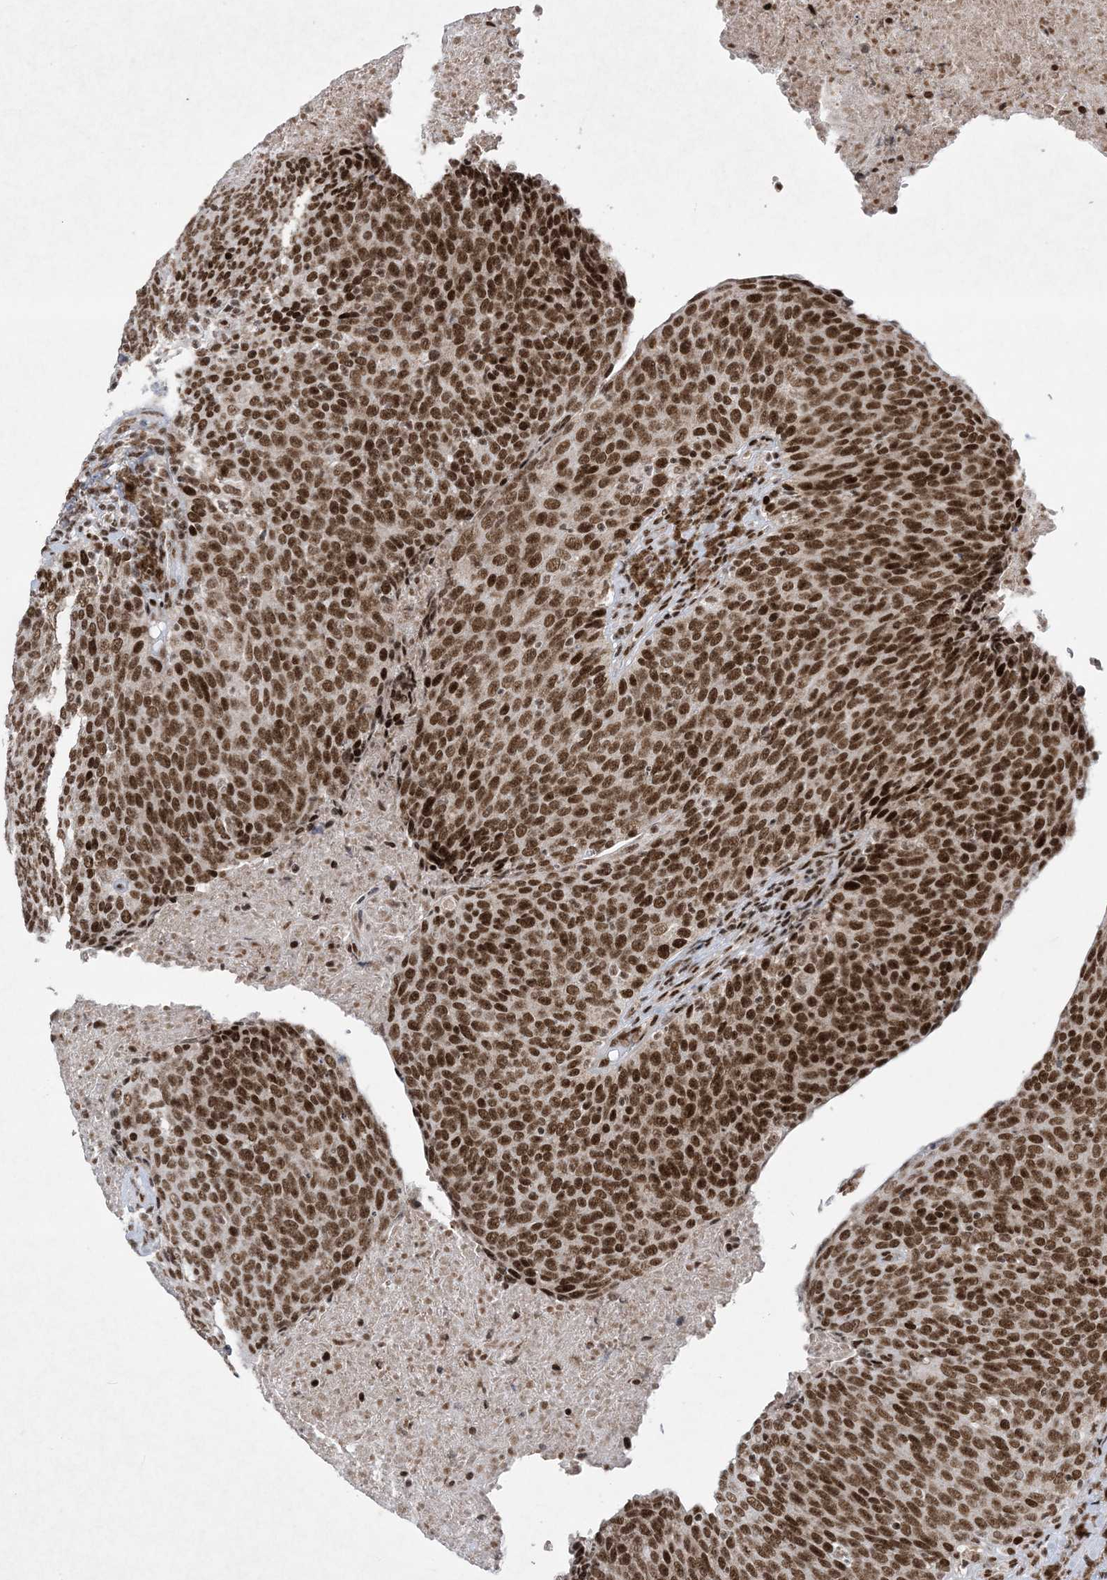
{"staining": {"intensity": "strong", "quantity": ">75%", "location": "nuclear"}, "tissue": "head and neck cancer", "cell_type": "Tumor cells", "image_type": "cancer", "snomed": [{"axis": "morphology", "description": "Squamous cell carcinoma, NOS"}, {"axis": "morphology", "description": "Squamous cell carcinoma, metastatic, NOS"}, {"axis": "topography", "description": "Lymph node"}, {"axis": "topography", "description": "Head-Neck"}], "caption": "There is high levels of strong nuclear staining in tumor cells of head and neck metastatic squamous cell carcinoma, as demonstrated by immunohistochemical staining (brown color).", "gene": "PKNOX2", "patient": {"sex": "male", "age": 62}}